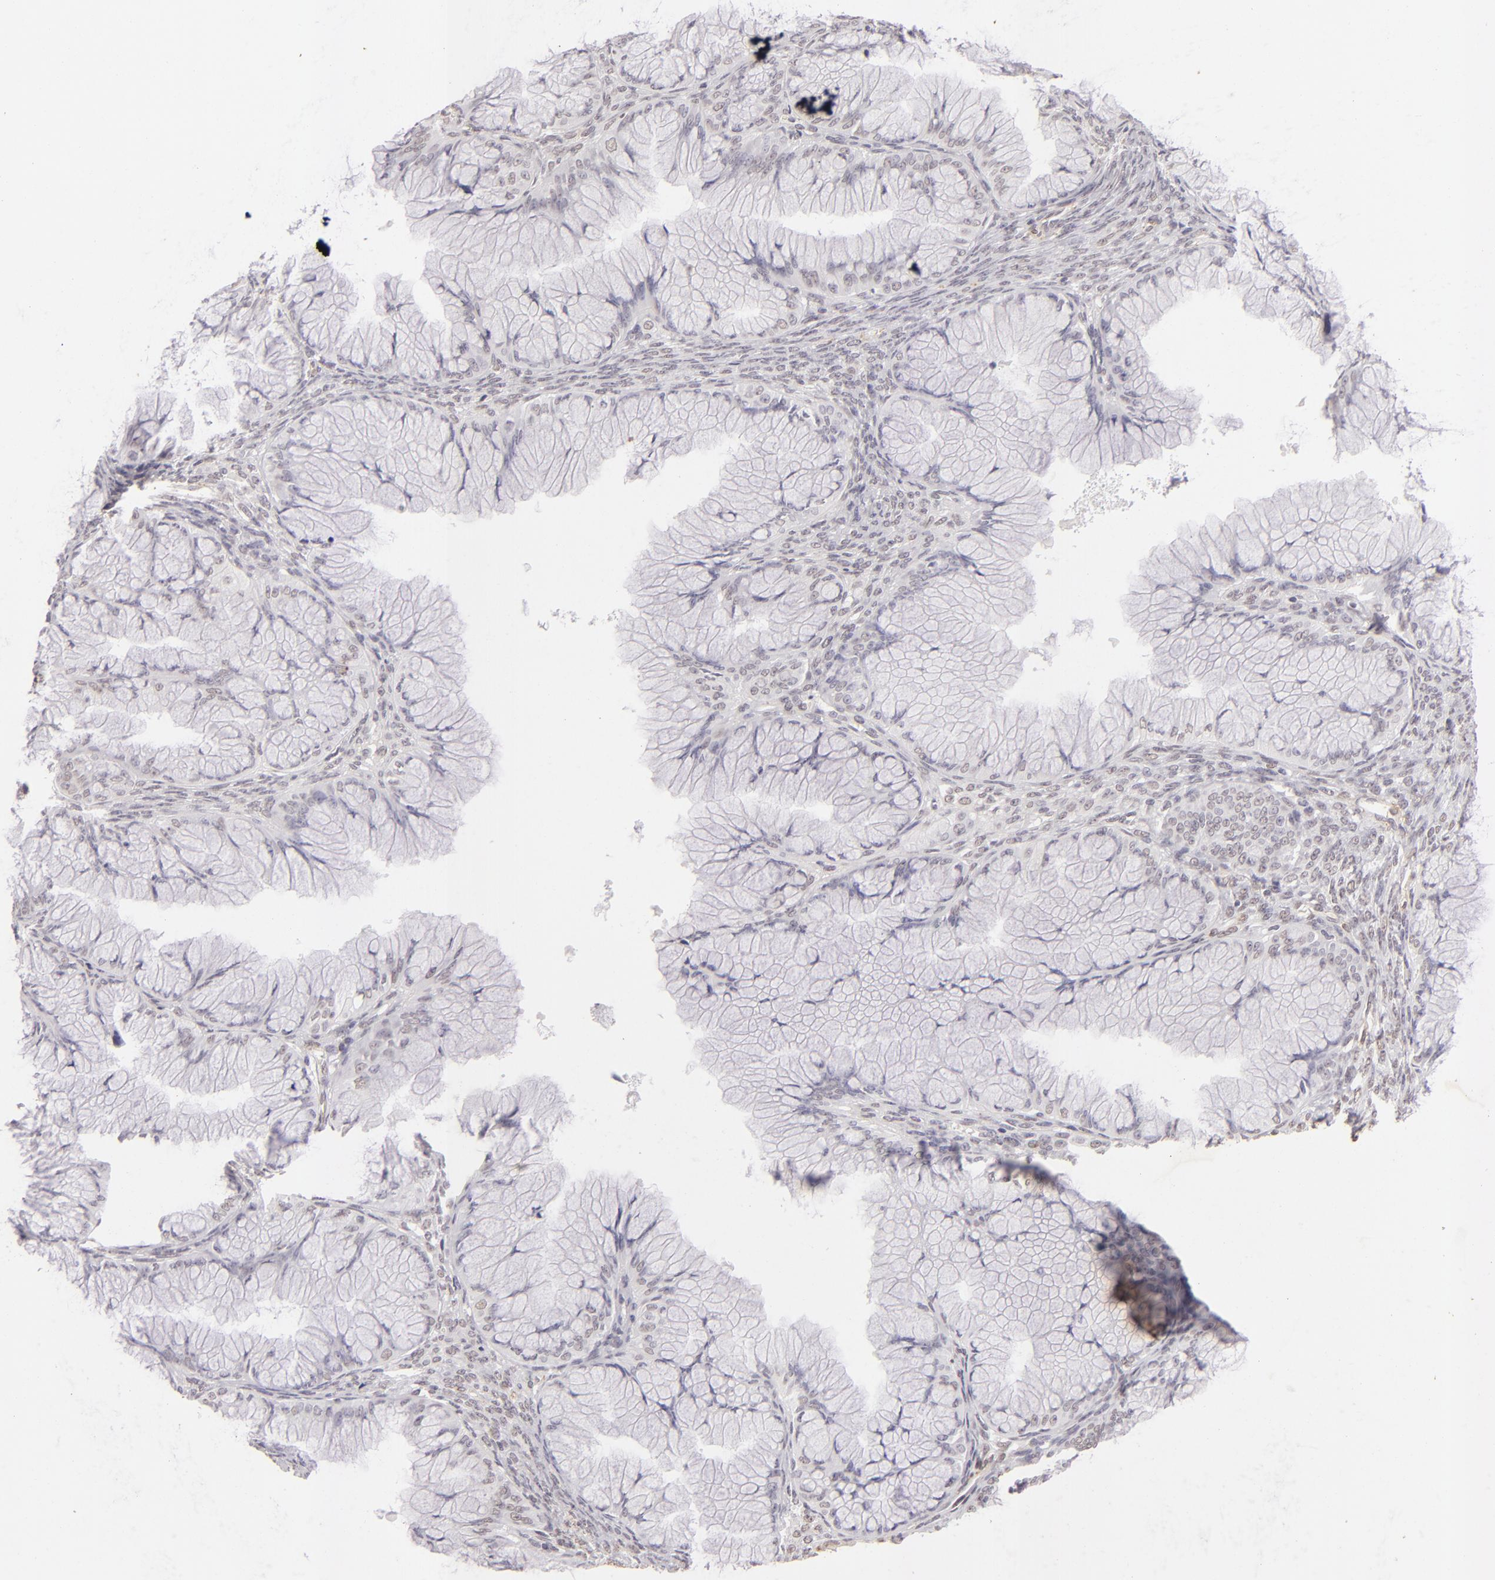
{"staining": {"intensity": "negative", "quantity": "none", "location": "none"}, "tissue": "ovarian cancer", "cell_type": "Tumor cells", "image_type": "cancer", "snomed": [{"axis": "morphology", "description": "Cystadenocarcinoma, mucinous, NOS"}, {"axis": "topography", "description": "Ovary"}], "caption": "The immunohistochemistry histopathology image has no significant expression in tumor cells of ovarian cancer tissue. (Brightfield microscopy of DAB immunohistochemistry (IHC) at high magnification).", "gene": "CBX3", "patient": {"sex": "female", "age": 63}}